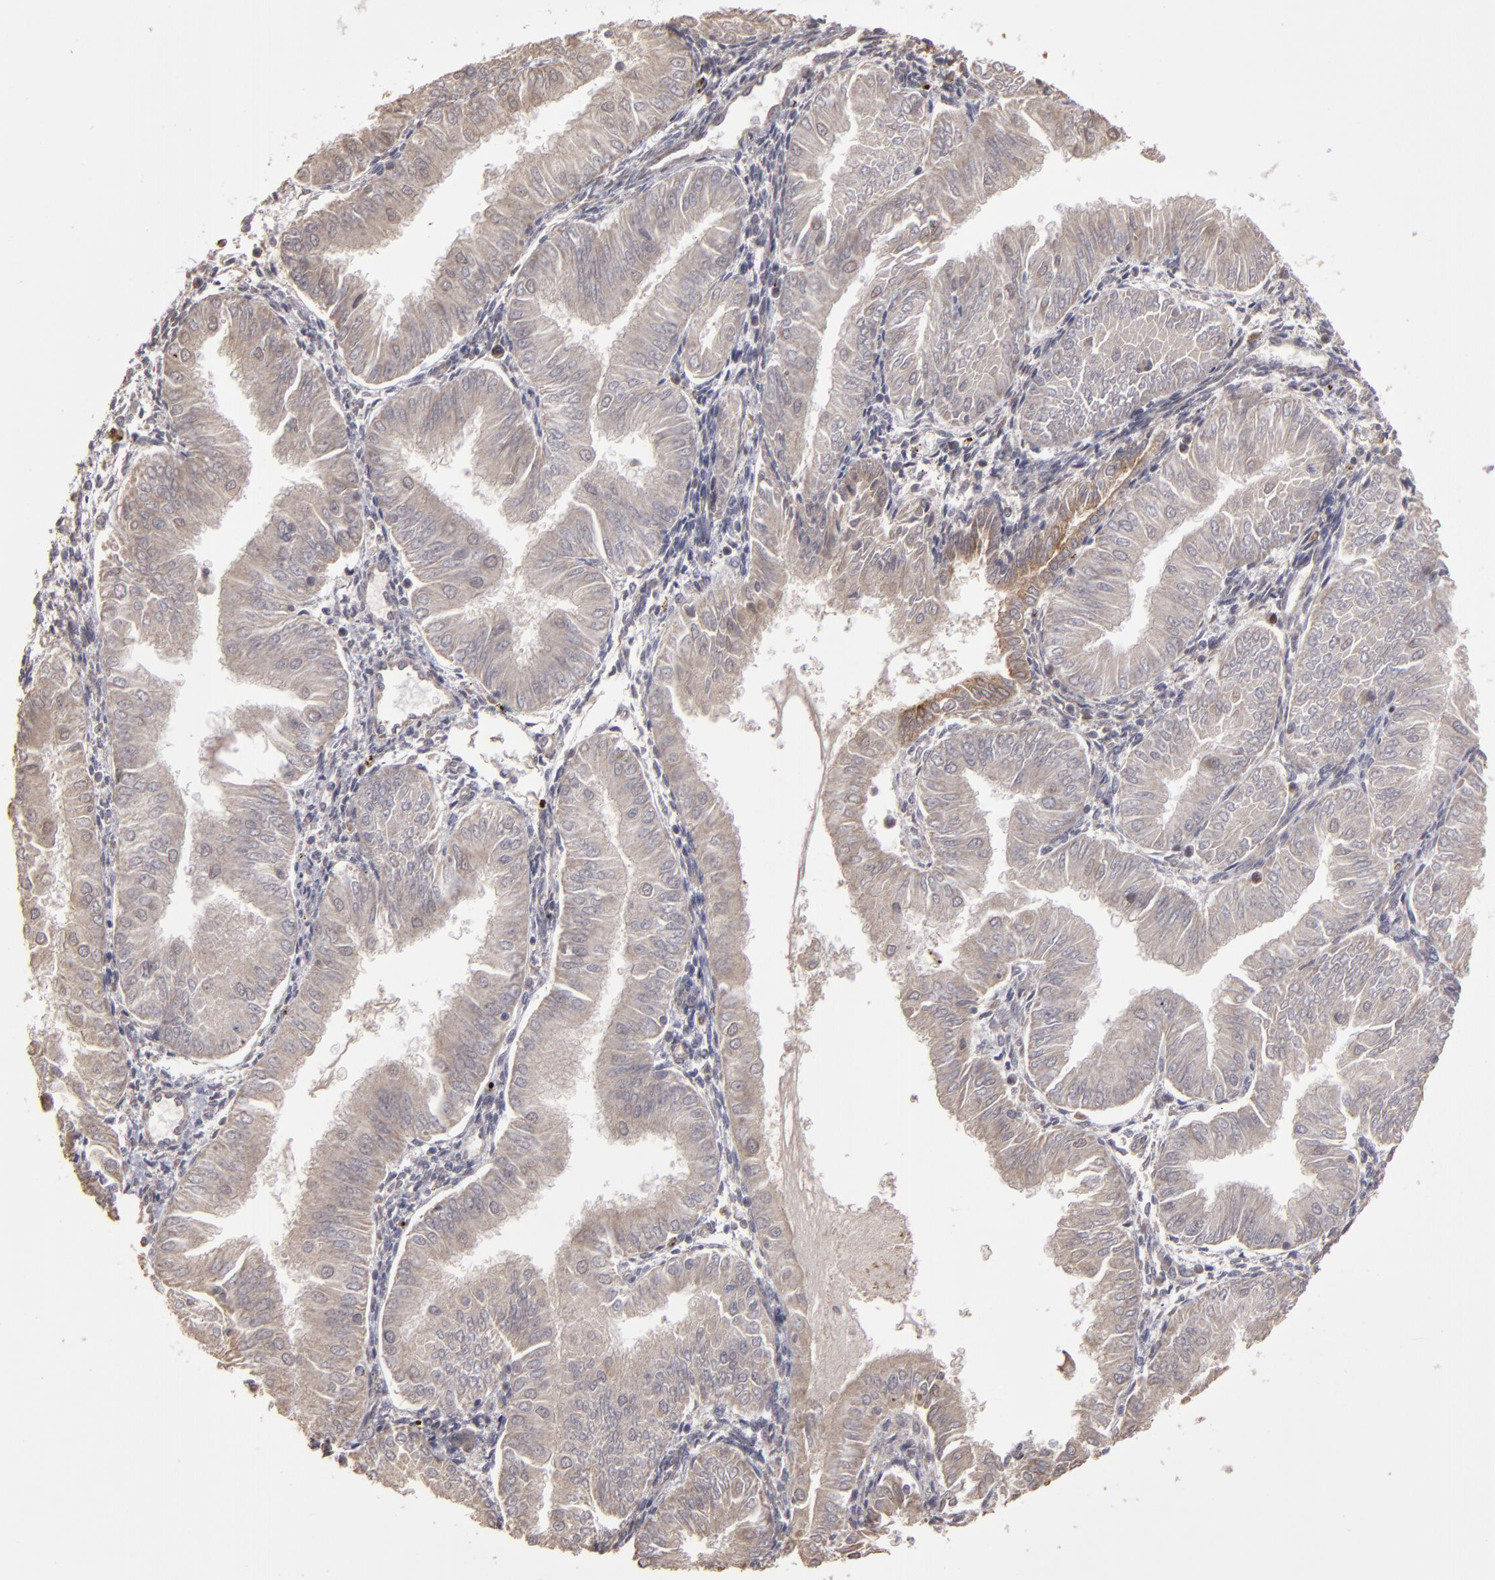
{"staining": {"intensity": "weak", "quantity": ">75%", "location": "cytoplasmic/membranous"}, "tissue": "endometrial cancer", "cell_type": "Tumor cells", "image_type": "cancer", "snomed": [{"axis": "morphology", "description": "Adenocarcinoma, NOS"}, {"axis": "topography", "description": "Endometrium"}], "caption": "A micrograph showing weak cytoplasmic/membranous staining in about >75% of tumor cells in endometrial cancer (adenocarcinoma), as visualized by brown immunohistochemical staining.", "gene": "CD55", "patient": {"sex": "female", "age": 53}}